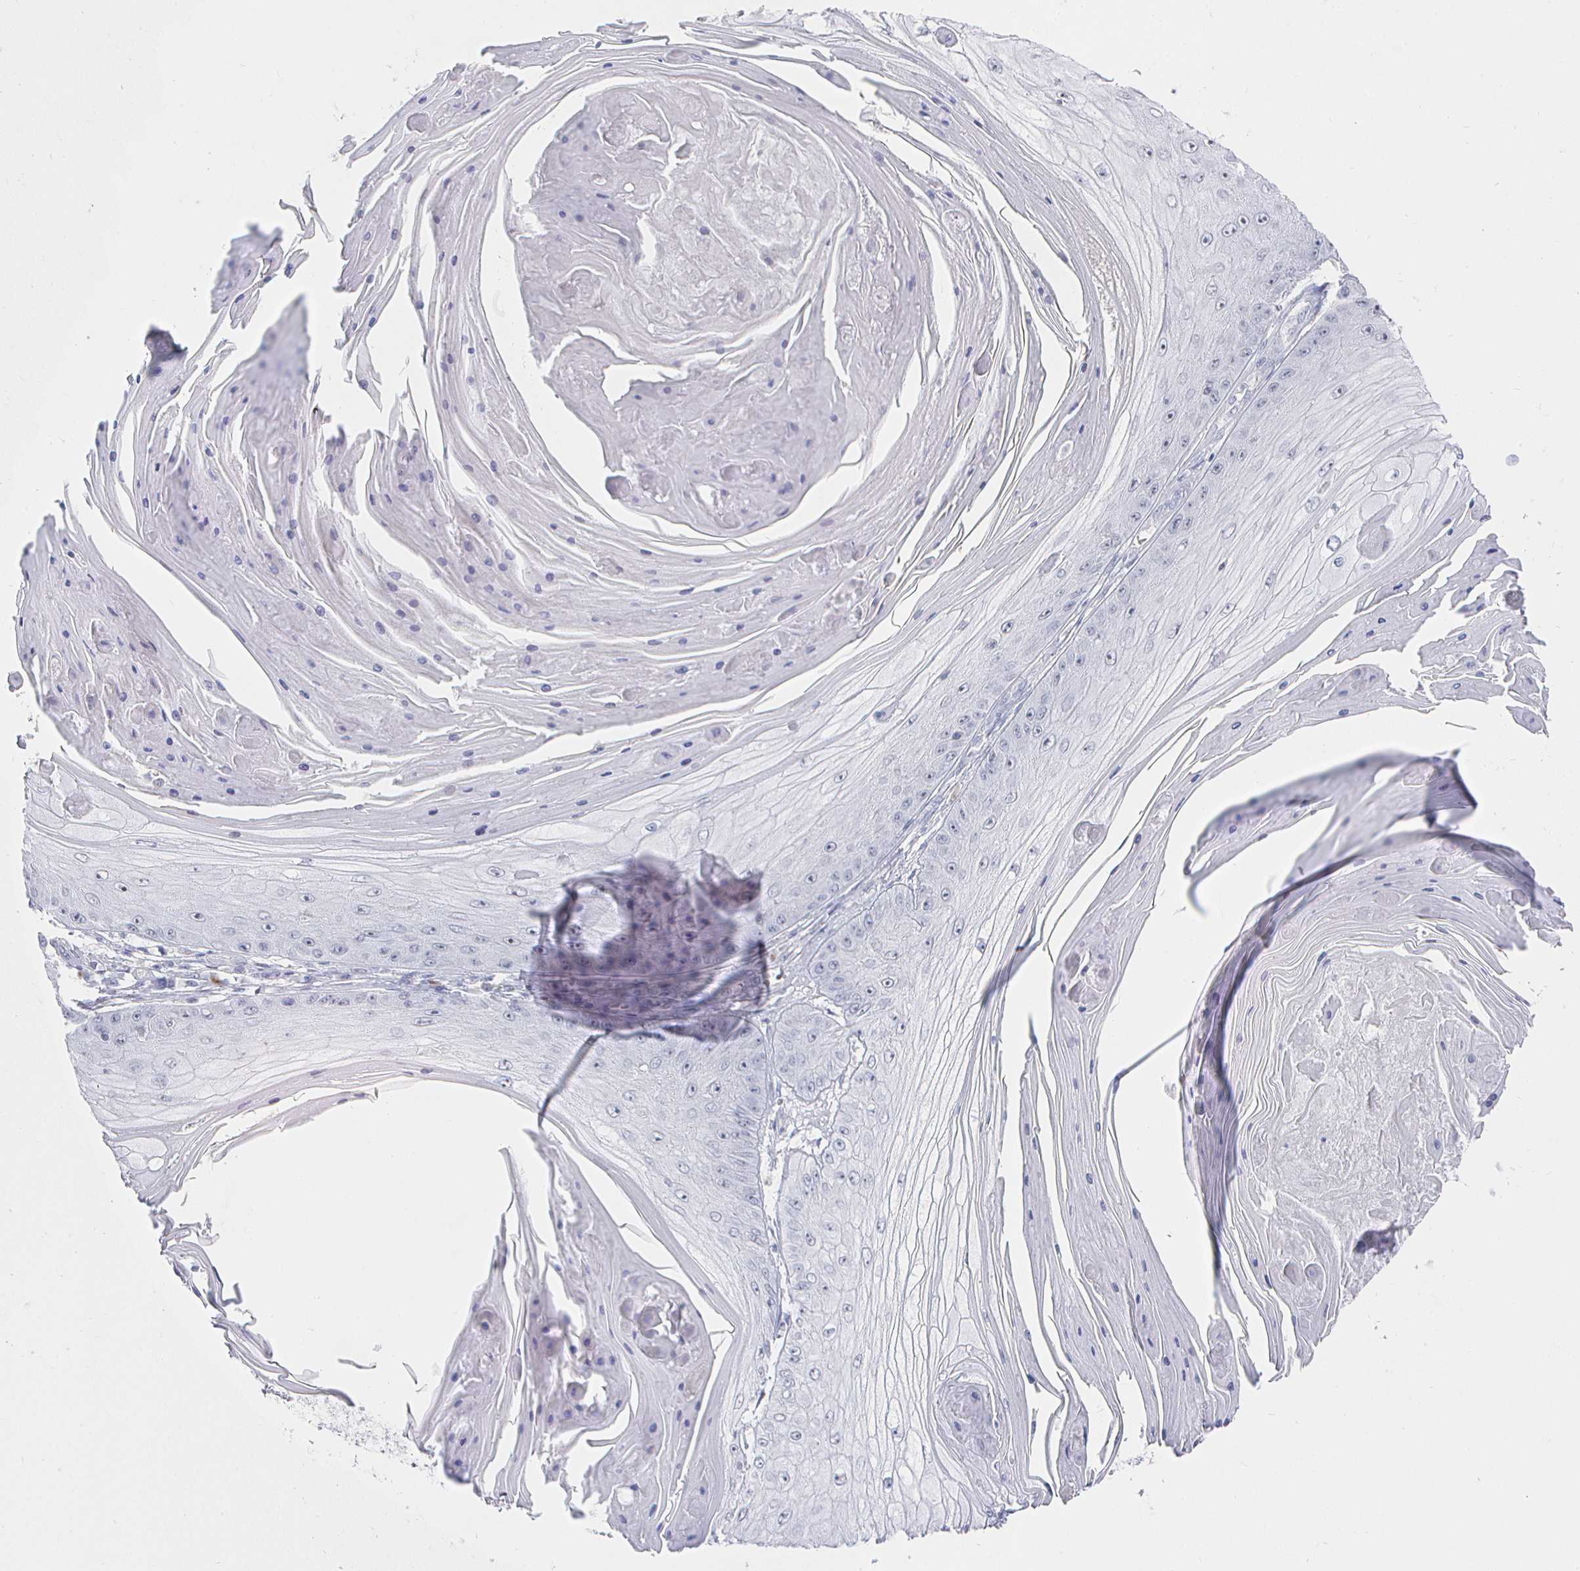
{"staining": {"intensity": "negative", "quantity": "none", "location": "none"}, "tissue": "skin cancer", "cell_type": "Tumor cells", "image_type": "cancer", "snomed": [{"axis": "morphology", "description": "Squamous cell carcinoma, NOS"}, {"axis": "topography", "description": "Skin"}], "caption": "IHC of human skin cancer reveals no staining in tumor cells.", "gene": "LRRC23", "patient": {"sex": "male", "age": 70}}